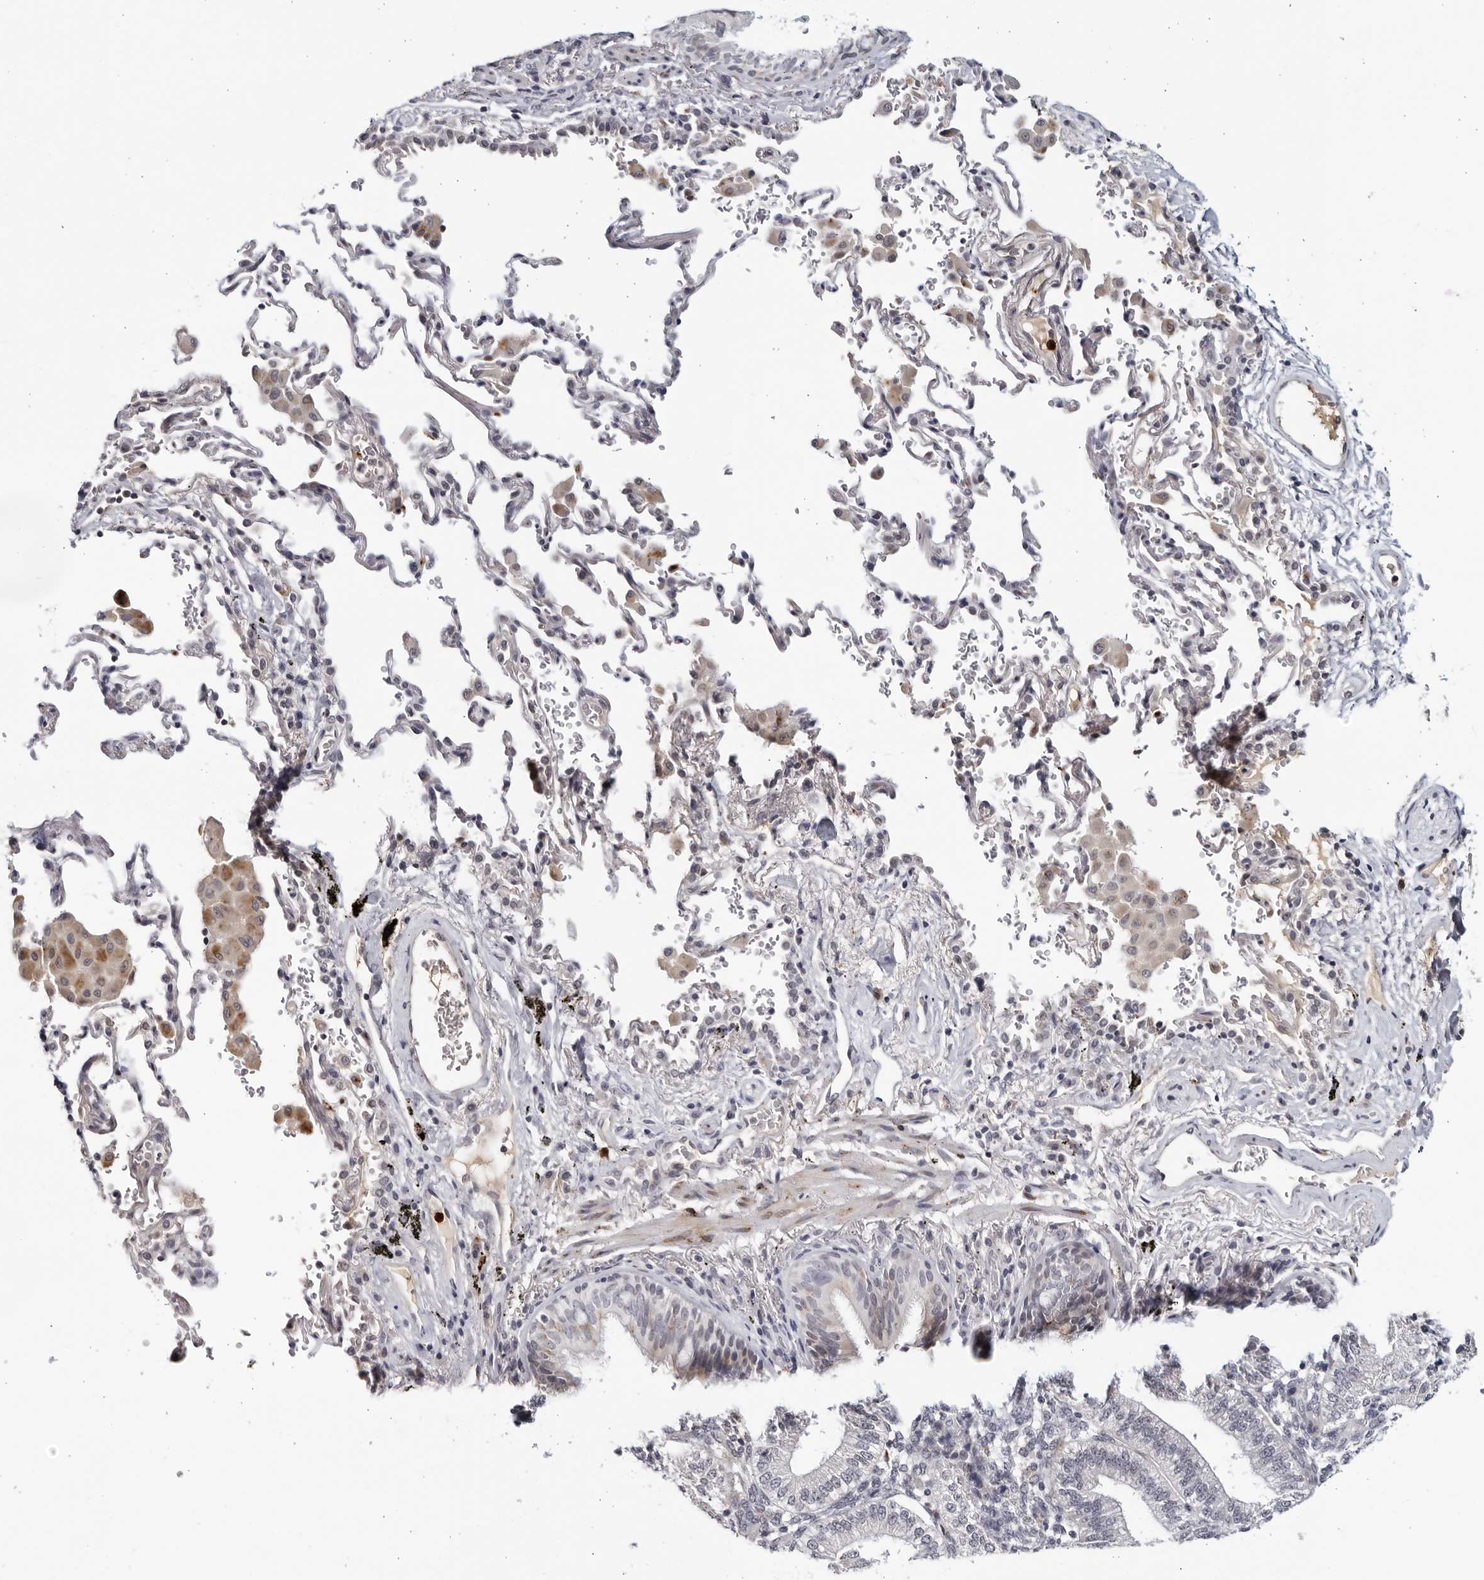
{"staining": {"intensity": "weak", "quantity": "<25%", "location": "cytoplasmic/membranous"}, "tissue": "bronchus", "cell_type": "Respiratory epithelial cells", "image_type": "normal", "snomed": [{"axis": "morphology", "description": "Normal tissue, NOS"}, {"axis": "morphology", "description": "Inflammation, NOS"}, {"axis": "topography", "description": "Bronchus"}], "caption": "Immunohistochemistry (IHC) histopathology image of unremarkable bronchus stained for a protein (brown), which demonstrates no expression in respiratory epithelial cells.", "gene": "STRADB", "patient": {"sex": "male", "age": 69}}